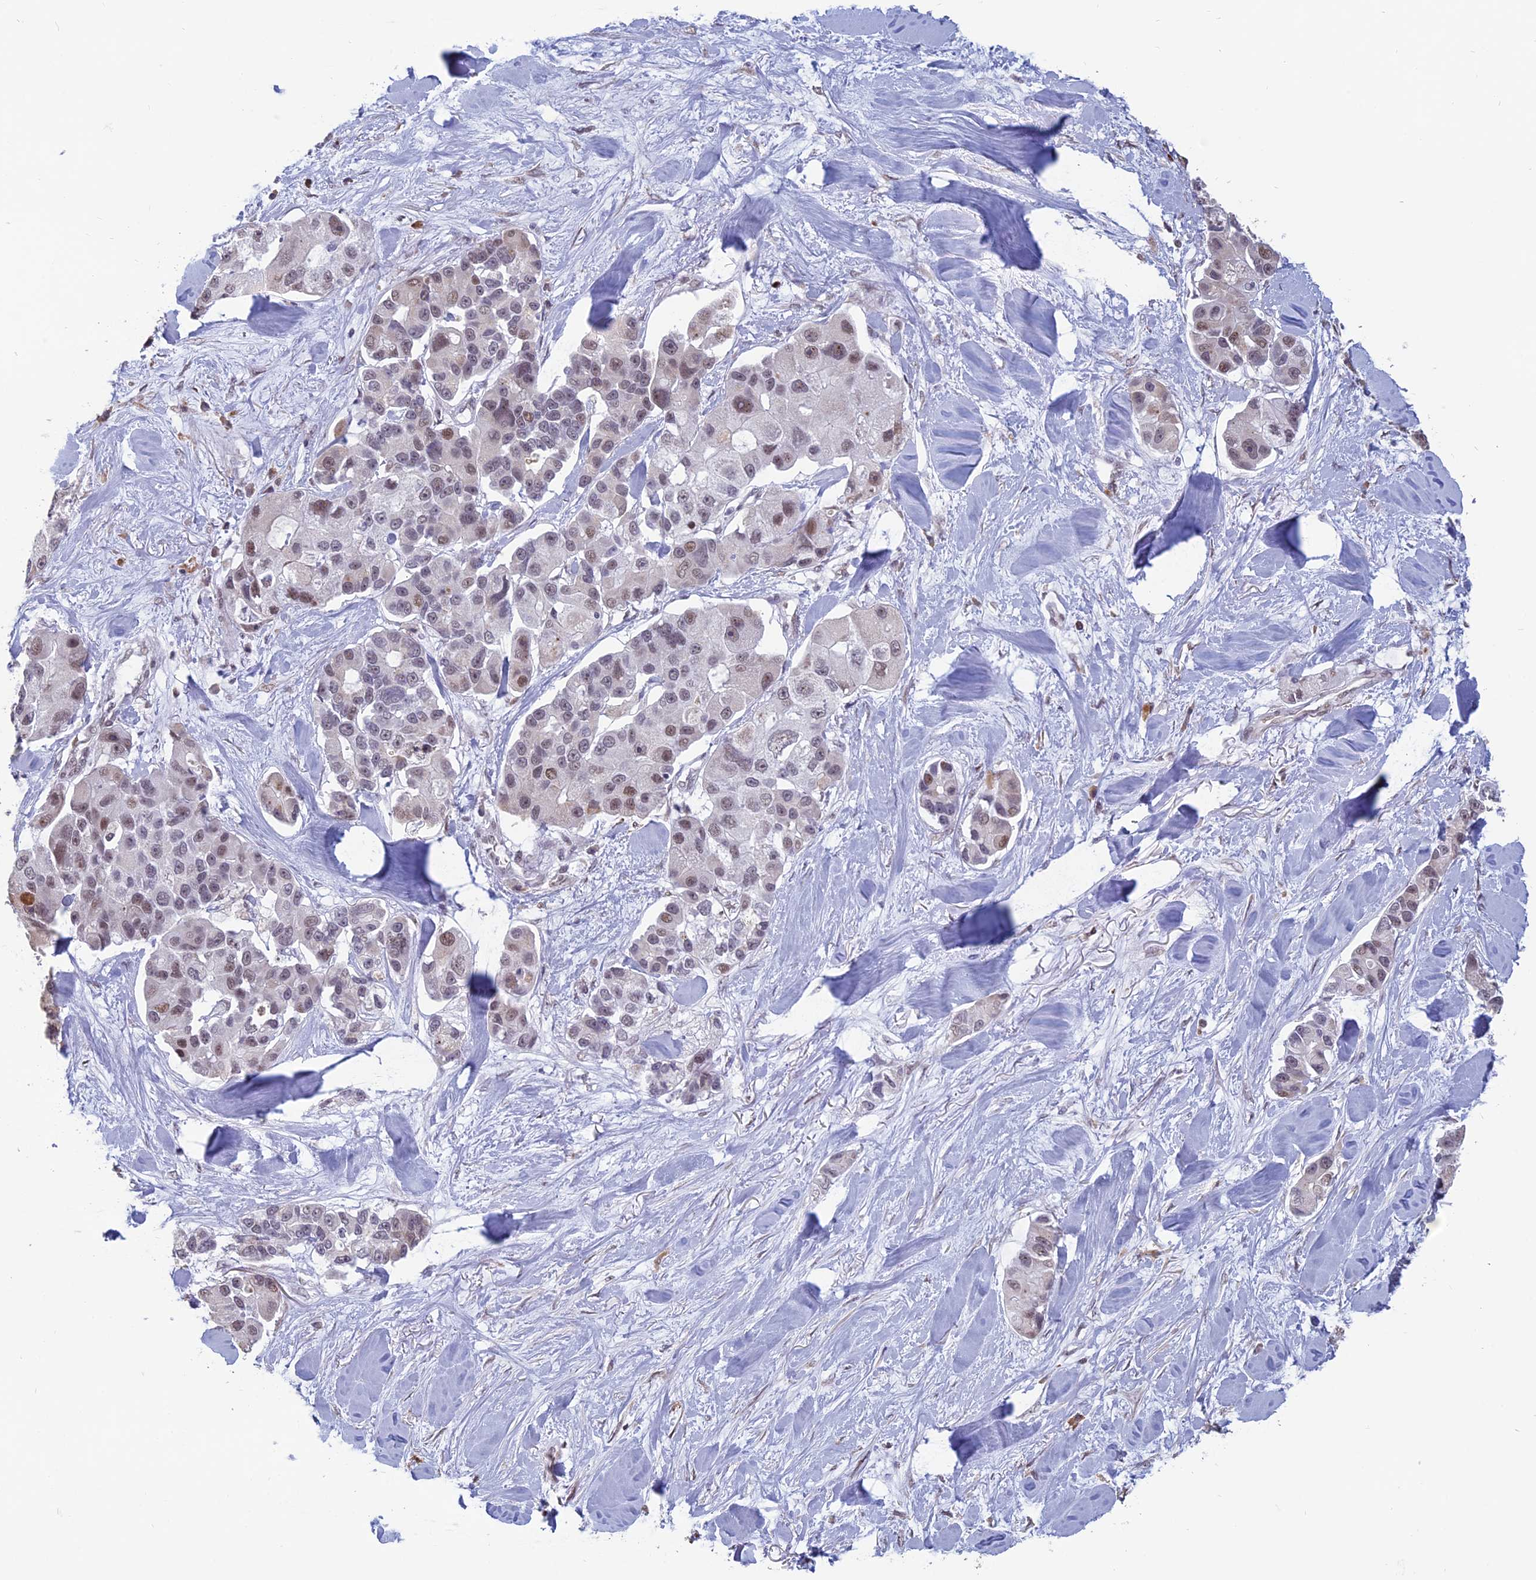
{"staining": {"intensity": "weak", "quantity": ">75%", "location": "nuclear"}, "tissue": "lung cancer", "cell_type": "Tumor cells", "image_type": "cancer", "snomed": [{"axis": "morphology", "description": "Adenocarcinoma, NOS"}, {"axis": "topography", "description": "Lung"}], "caption": "About >75% of tumor cells in lung adenocarcinoma demonstrate weak nuclear protein expression as visualized by brown immunohistochemical staining.", "gene": "MFAP1", "patient": {"sex": "female", "age": 54}}